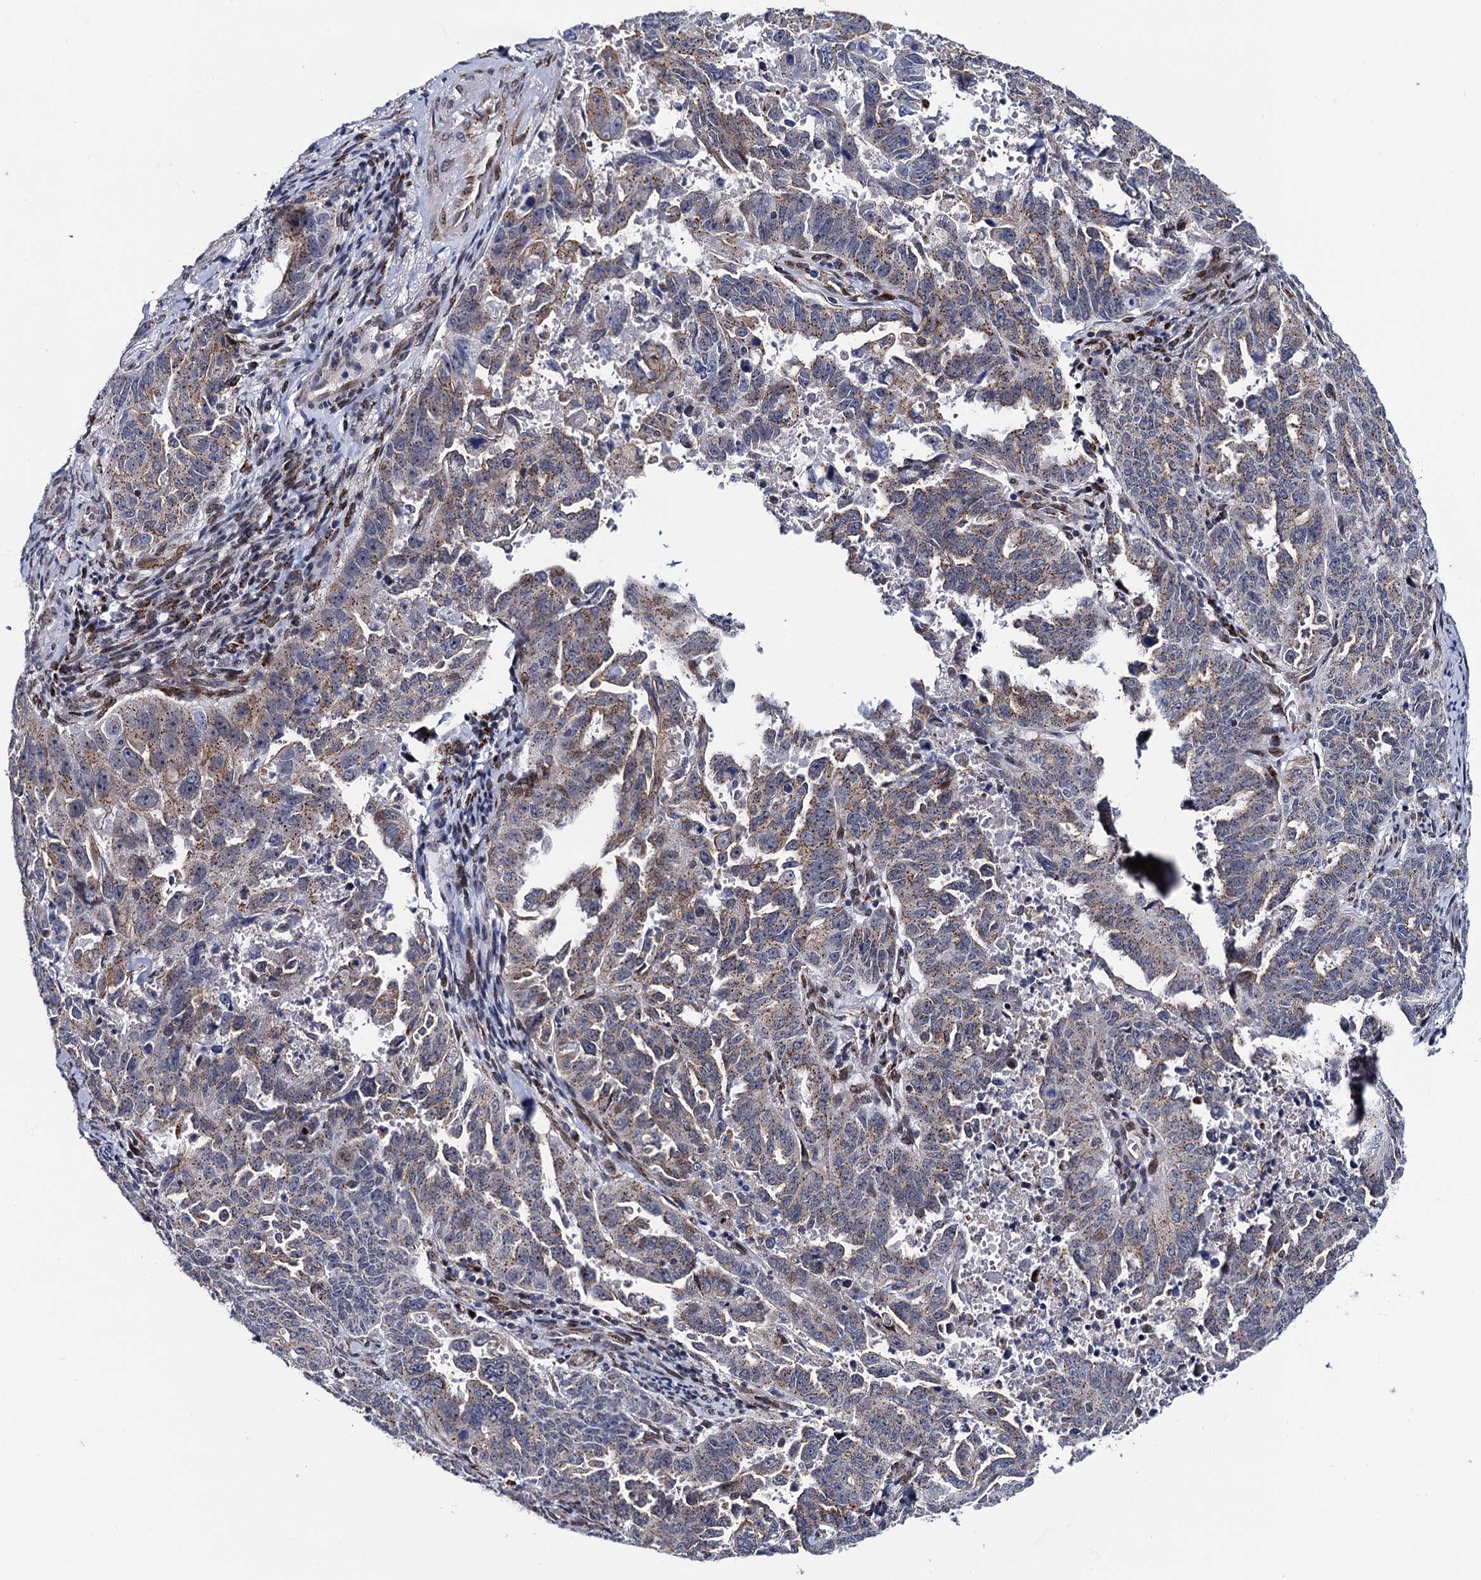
{"staining": {"intensity": "moderate", "quantity": "25%-75%", "location": "cytoplasmic/membranous"}, "tissue": "endometrial cancer", "cell_type": "Tumor cells", "image_type": "cancer", "snomed": [{"axis": "morphology", "description": "Adenocarcinoma, NOS"}, {"axis": "topography", "description": "Endometrium"}], "caption": "An IHC histopathology image of neoplastic tissue is shown. Protein staining in brown shows moderate cytoplasmic/membranous positivity in endometrial adenocarcinoma within tumor cells. (brown staining indicates protein expression, while blue staining denotes nuclei).", "gene": "THAP2", "patient": {"sex": "female", "age": 65}}